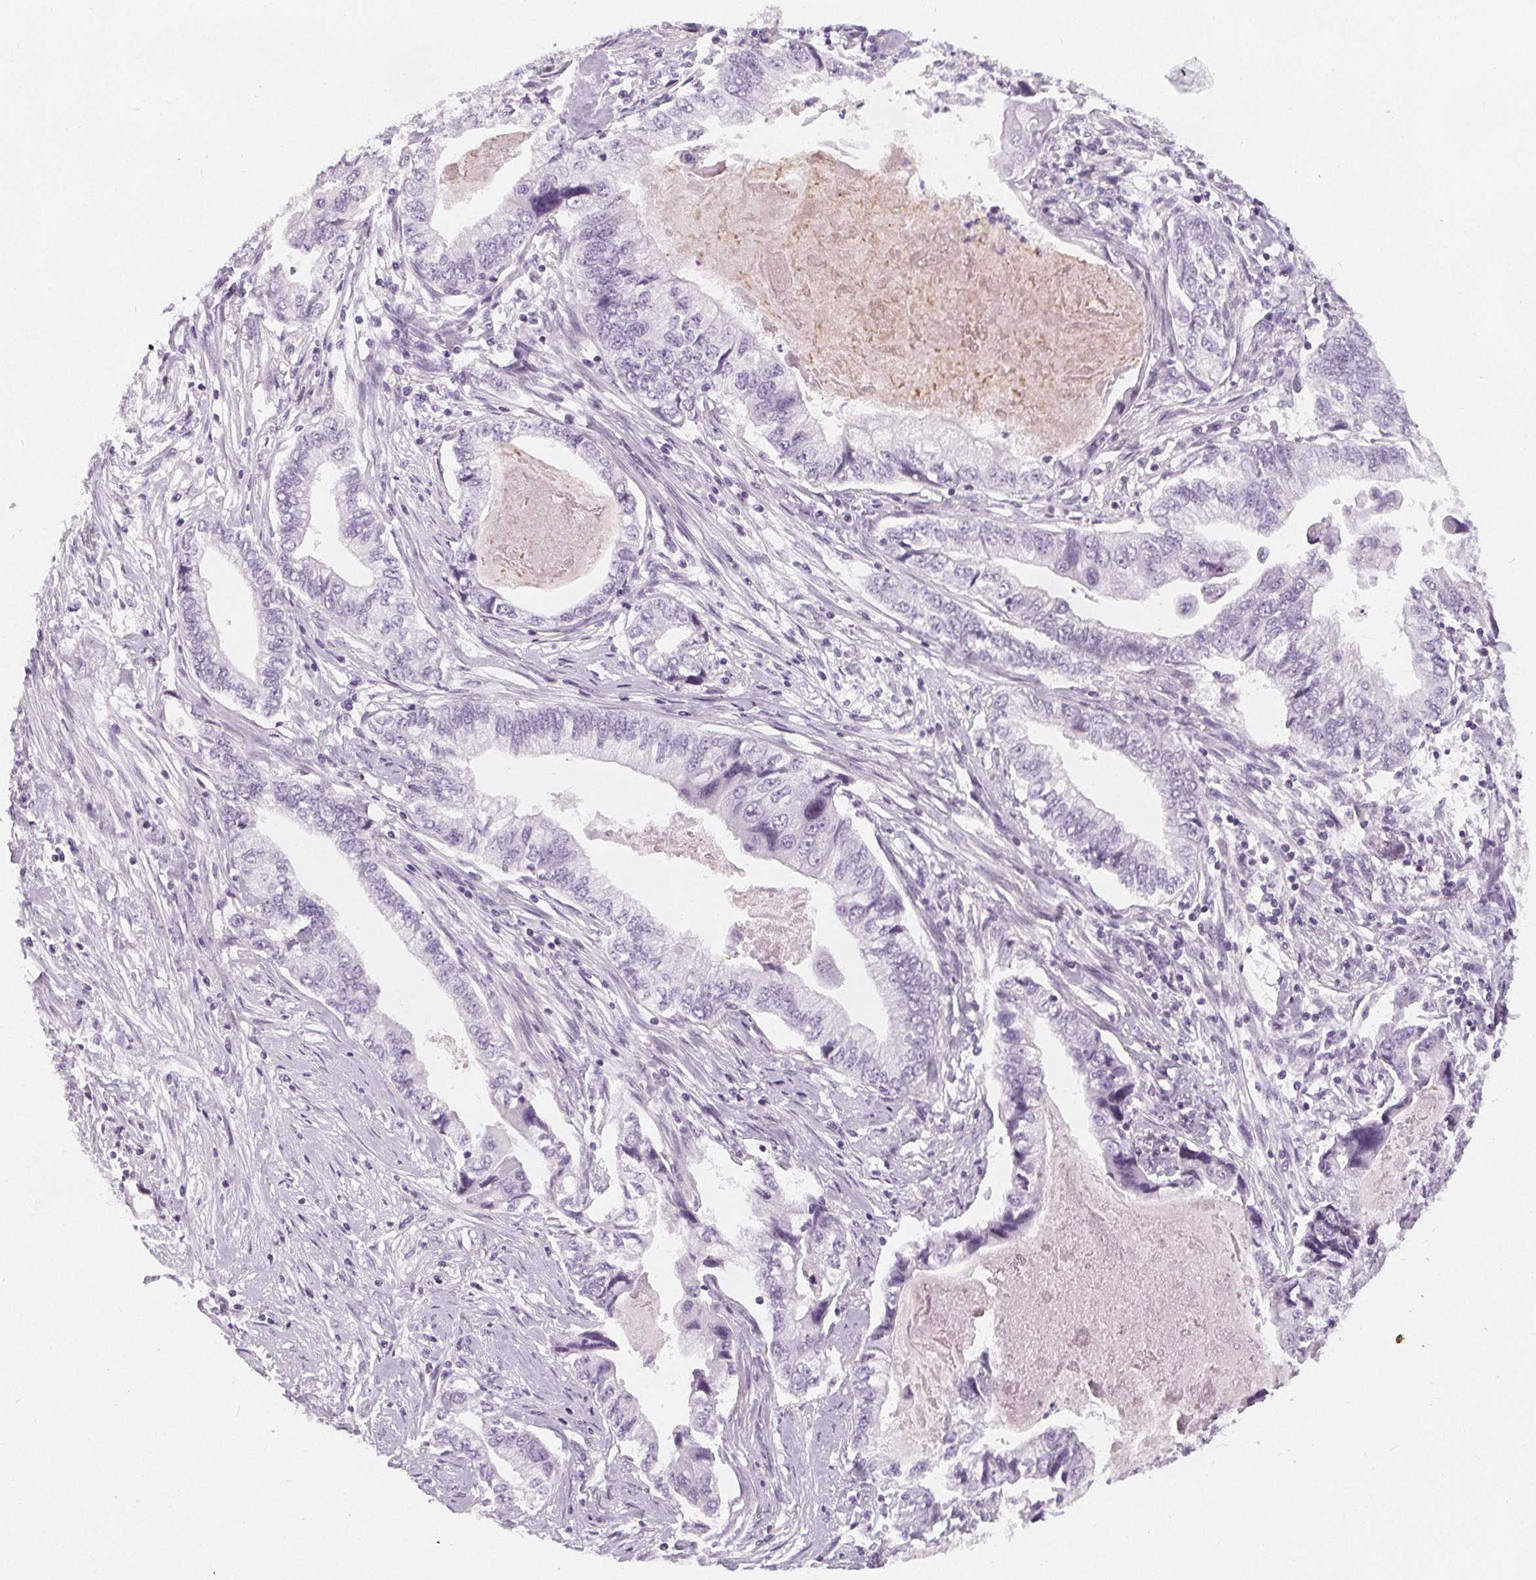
{"staining": {"intensity": "negative", "quantity": "none", "location": "none"}, "tissue": "stomach cancer", "cell_type": "Tumor cells", "image_type": "cancer", "snomed": [{"axis": "morphology", "description": "Adenocarcinoma, NOS"}, {"axis": "topography", "description": "Pancreas"}, {"axis": "topography", "description": "Stomach, upper"}], "caption": "Stomach cancer stained for a protein using immunohistochemistry (IHC) demonstrates no positivity tumor cells.", "gene": "SLC5A12", "patient": {"sex": "male", "age": 77}}